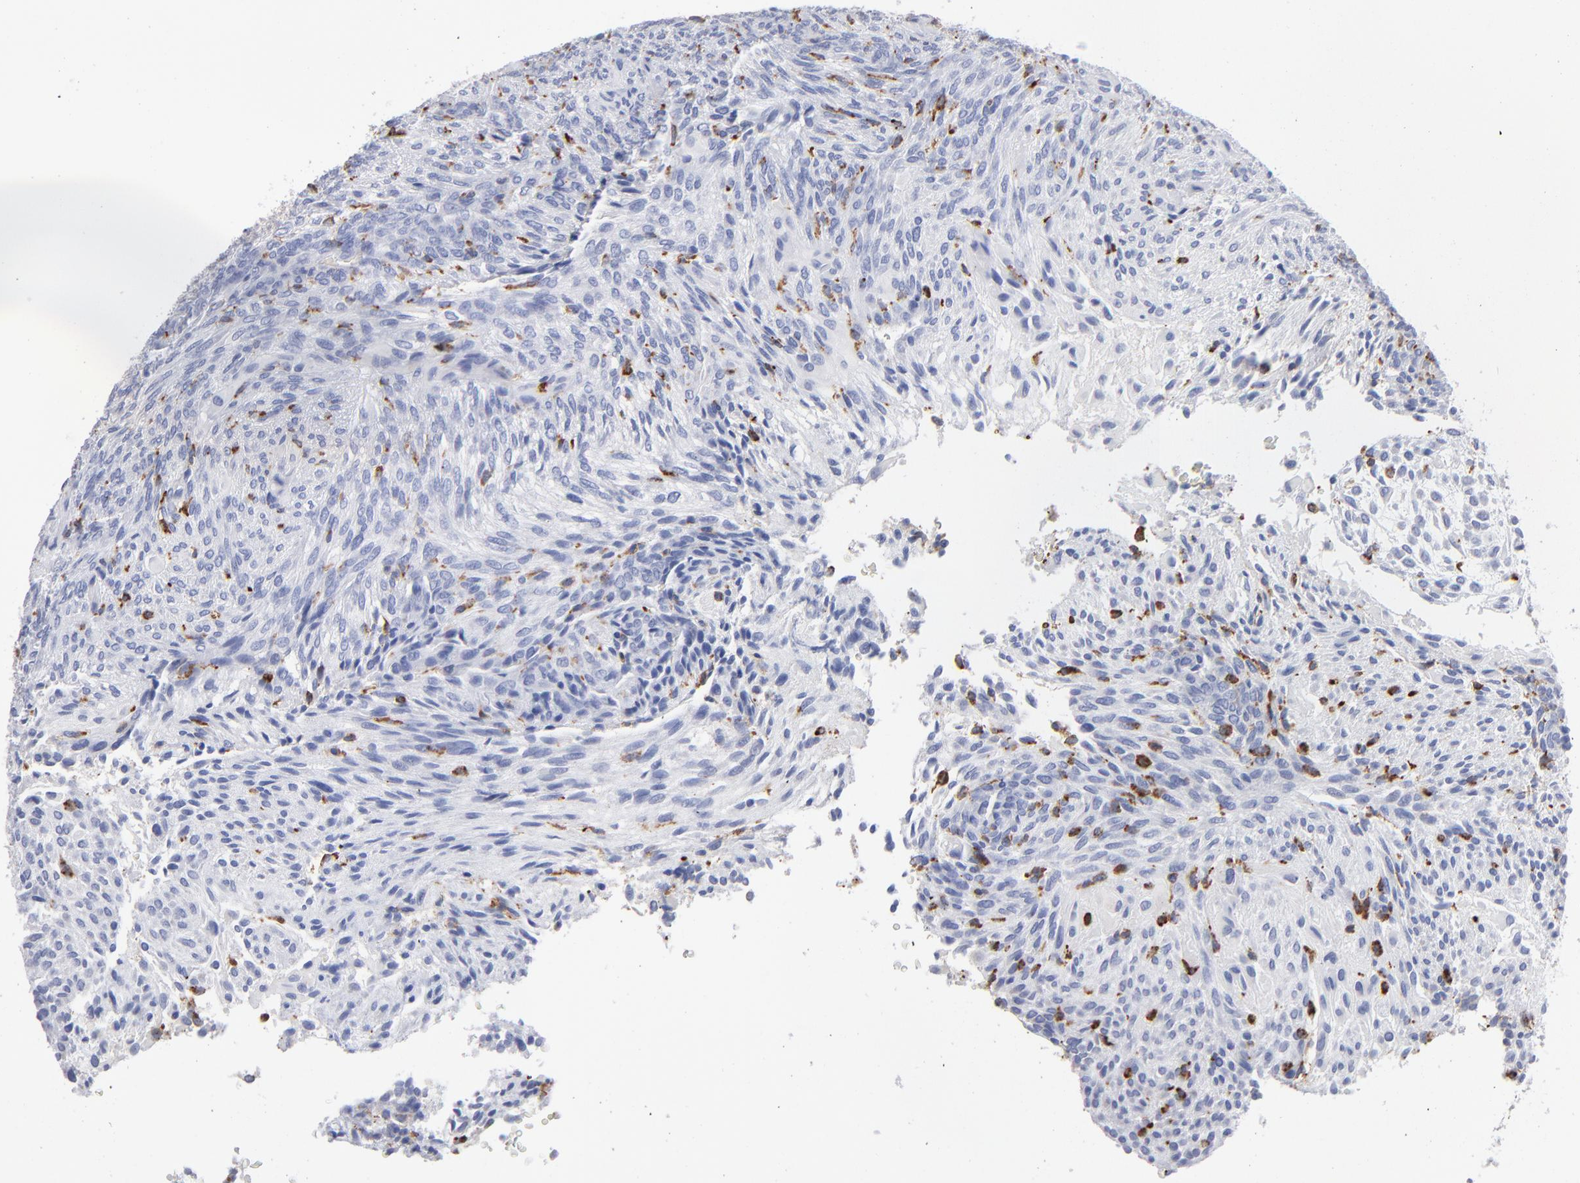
{"staining": {"intensity": "negative", "quantity": "none", "location": "none"}, "tissue": "glioma", "cell_type": "Tumor cells", "image_type": "cancer", "snomed": [{"axis": "morphology", "description": "Glioma, malignant, High grade"}, {"axis": "topography", "description": "Cerebral cortex"}], "caption": "An immunohistochemistry photomicrograph of malignant high-grade glioma is shown. There is no staining in tumor cells of malignant high-grade glioma. (Immunohistochemistry, brightfield microscopy, high magnification).", "gene": "CD180", "patient": {"sex": "female", "age": 55}}